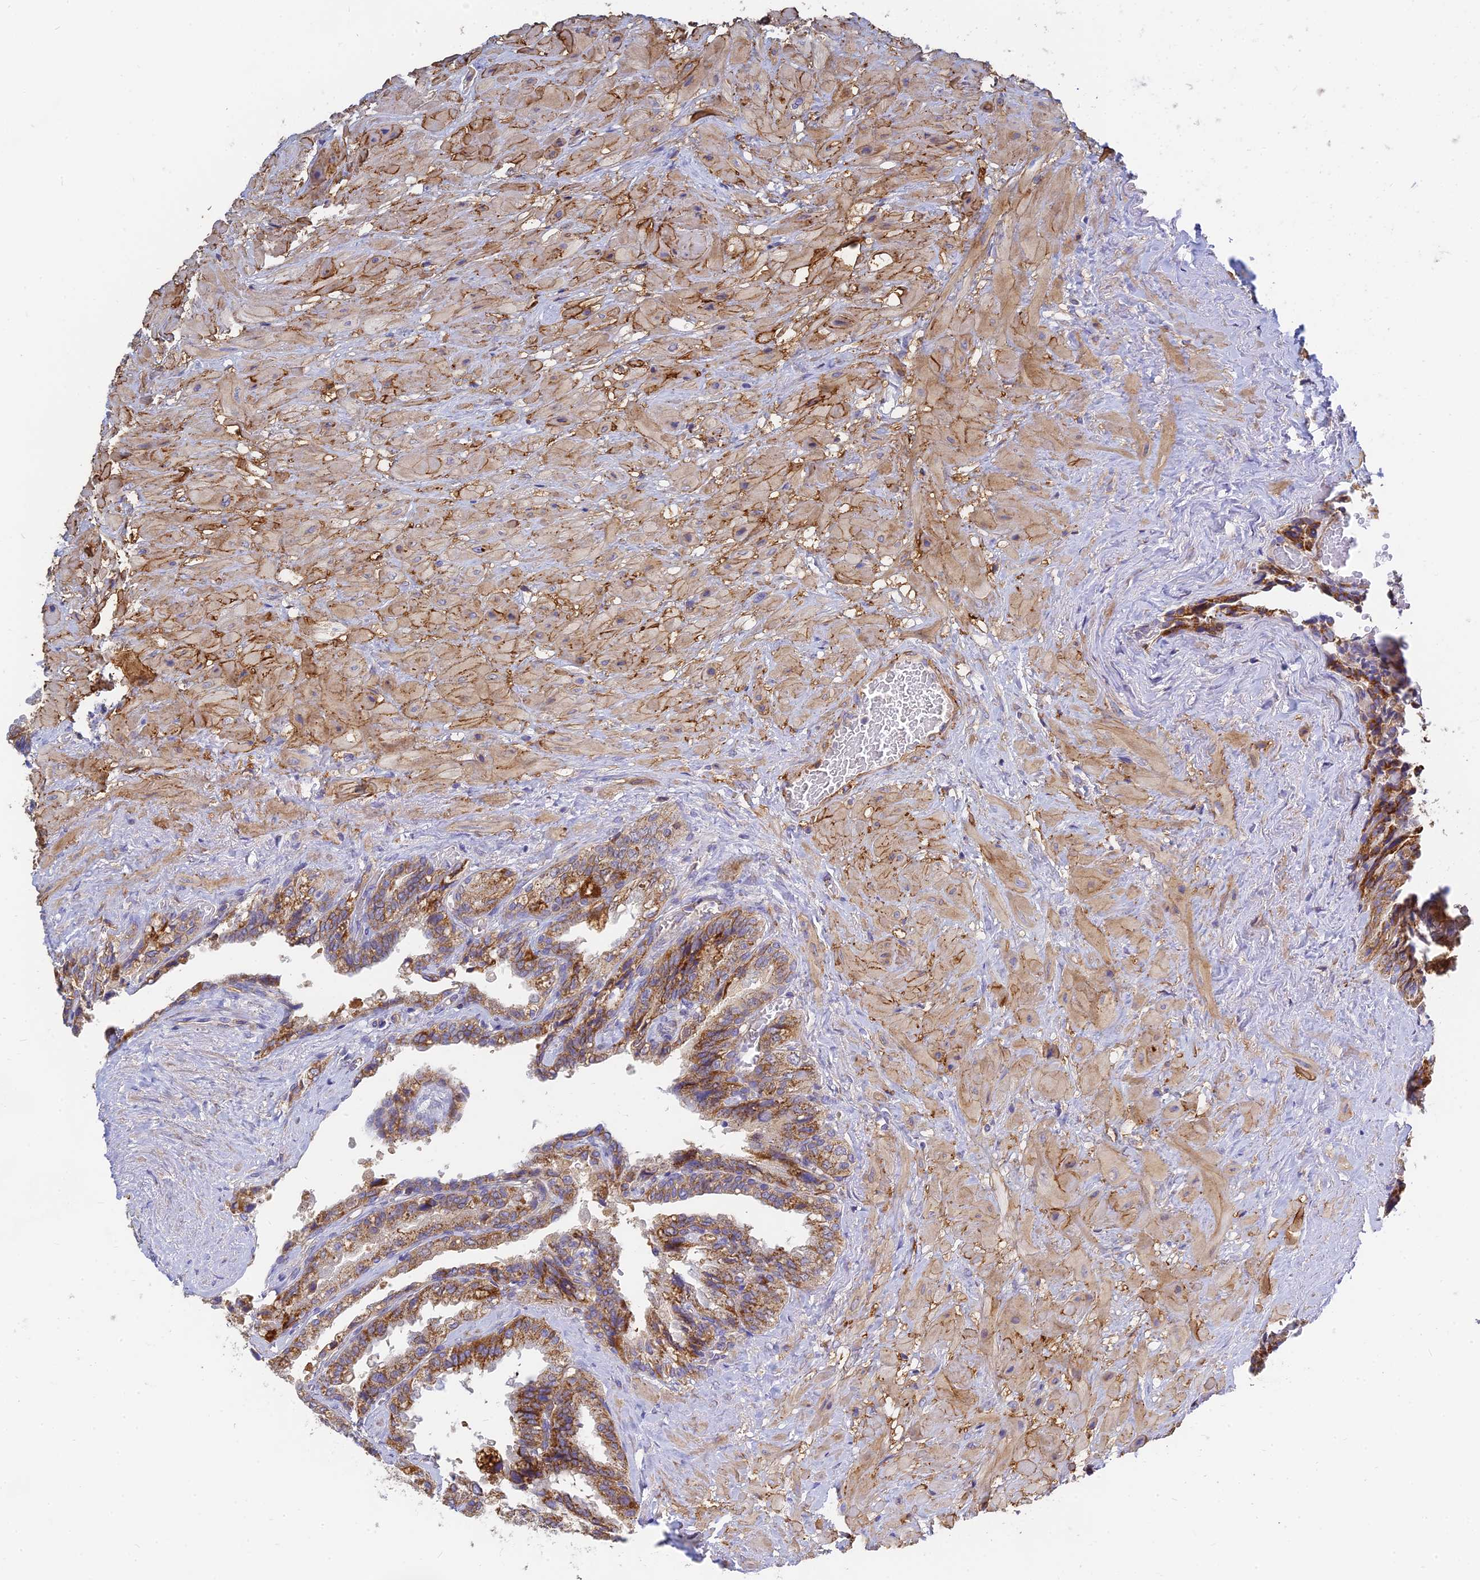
{"staining": {"intensity": "moderate", "quantity": ">75%", "location": "cytoplasmic/membranous"}, "tissue": "seminal vesicle", "cell_type": "Glandular cells", "image_type": "normal", "snomed": [{"axis": "morphology", "description": "Normal tissue, NOS"}, {"axis": "topography", "description": "Seminal veicle"}, {"axis": "topography", "description": "Peripheral nerve tissue"}], "caption": "IHC of normal seminal vesicle demonstrates medium levels of moderate cytoplasmic/membranous staining in about >75% of glandular cells.", "gene": "MRPL15", "patient": {"sex": "male", "age": 60}}